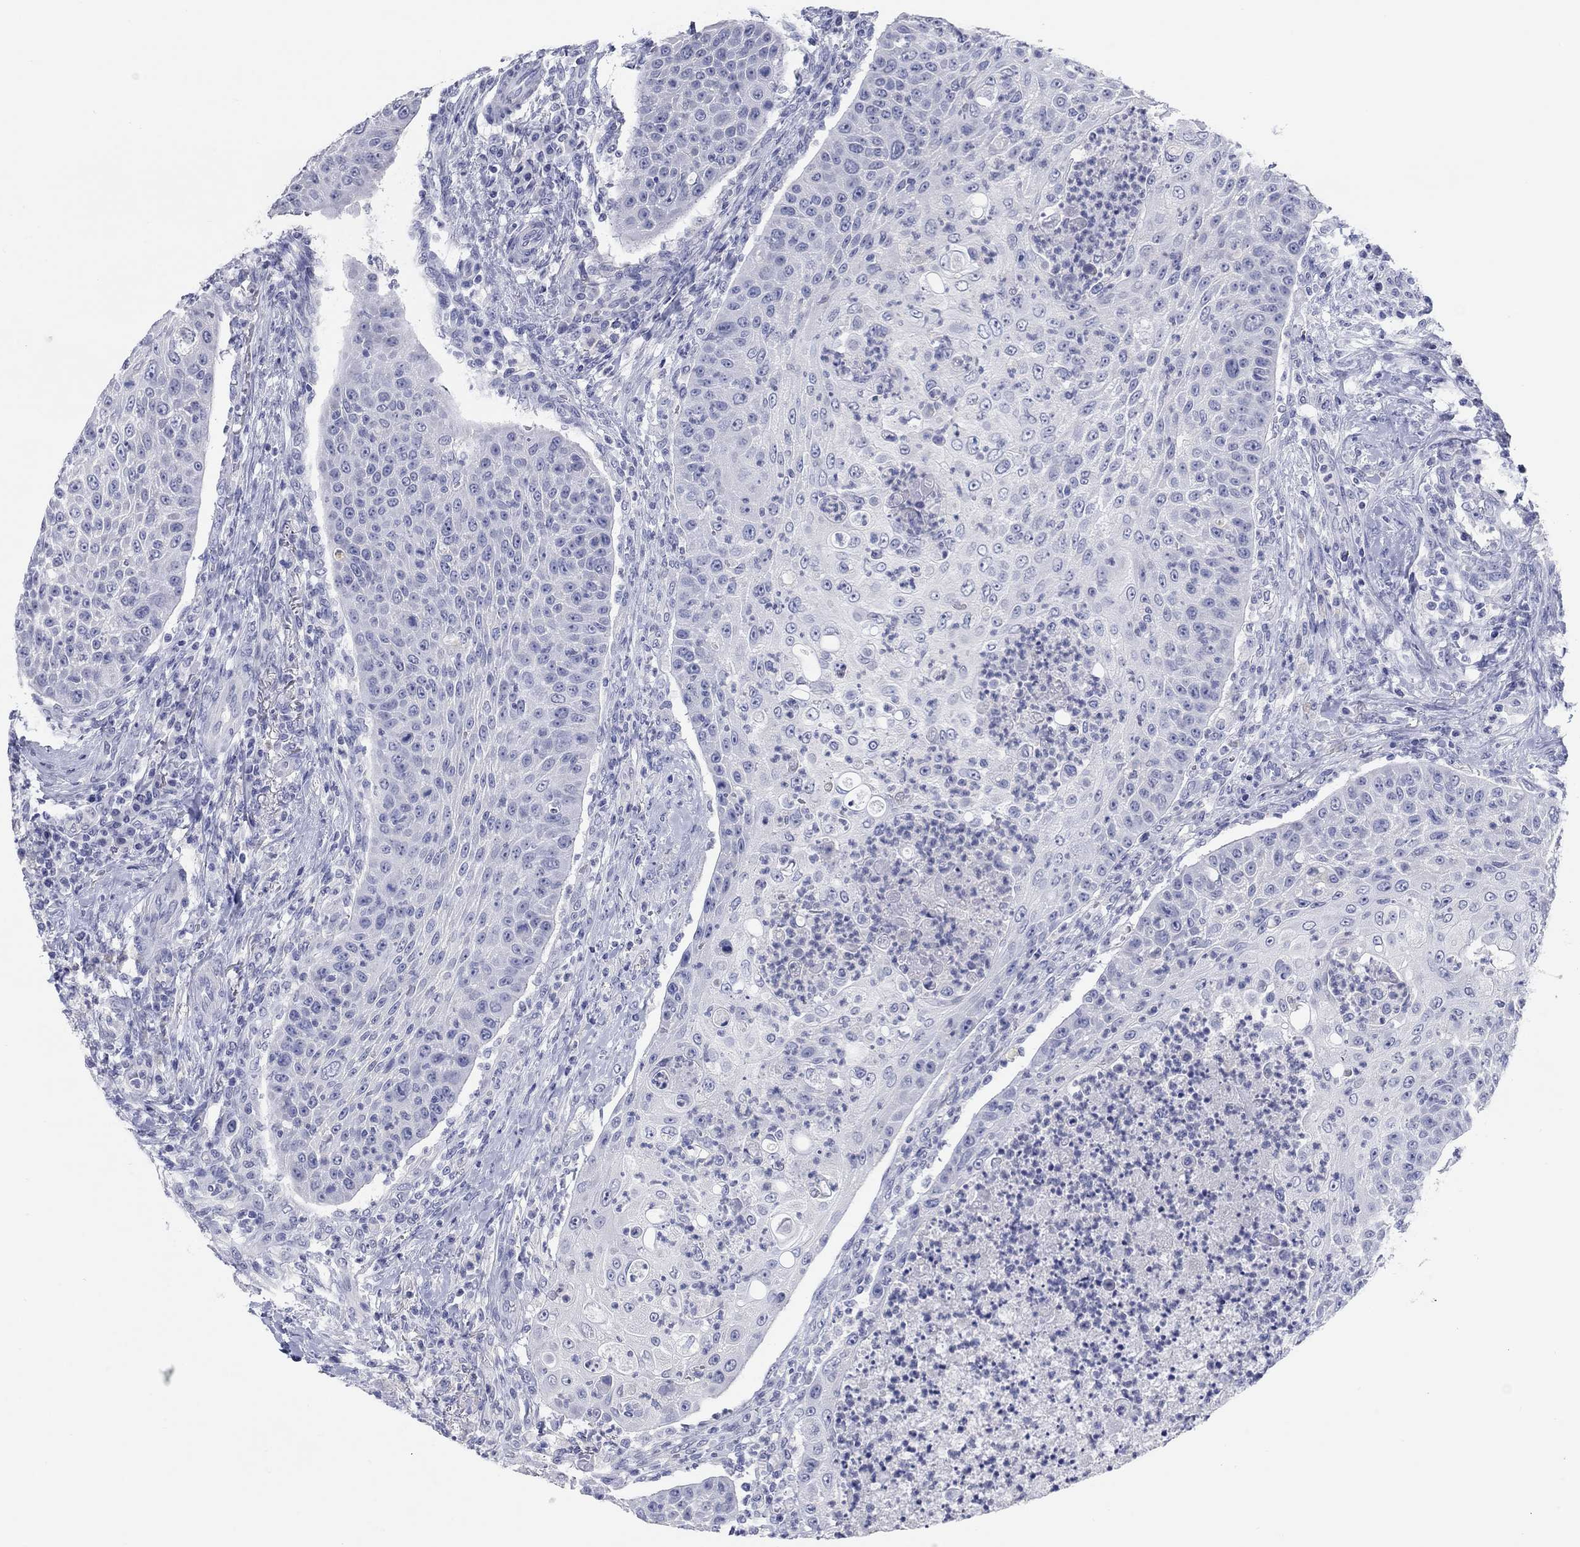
{"staining": {"intensity": "negative", "quantity": "none", "location": "none"}, "tissue": "head and neck cancer", "cell_type": "Tumor cells", "image_type": "cancer", "snomed": [{"axis": "morphology", "description": "Squamous cell carcinoma, NOS"}, {"axis": "topography", "description": "Head-Neck"}], "caption": "The immunohistochemistry (IHC) micrograph has no significant staining in tumor cells of head and neck cancer (squamous cell carcinoma) tissue. The staining was performed using DAB to visualize the protein expression in brown, while the nuclei were stained in blue with hematoxylin (Magnification: 20x).", "gene": "ATP6V1G2", "patient": {"sex": "male", "age": 69}}